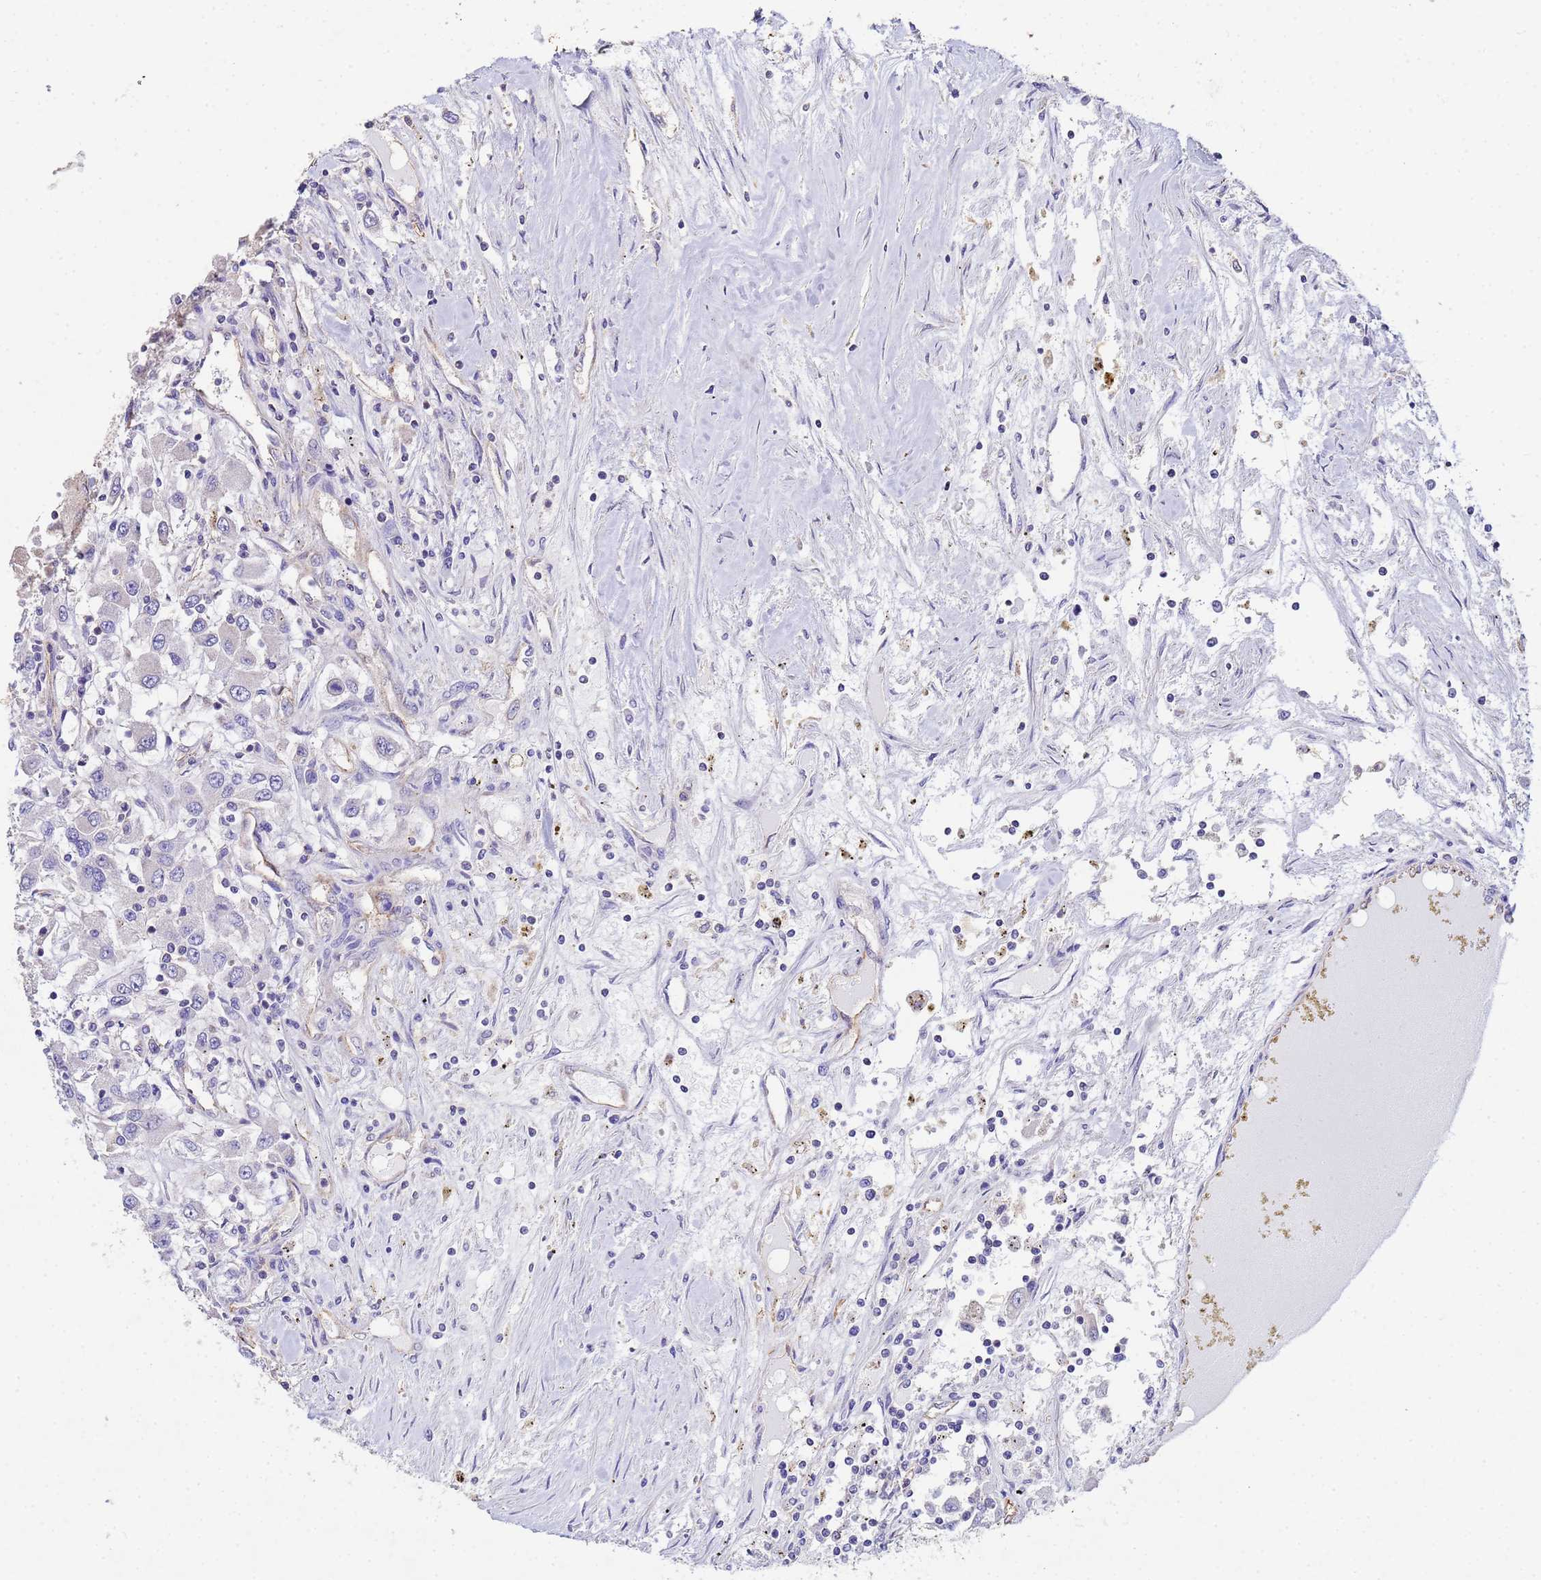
{"staining": {"intensity": "negative", "quantity": "none", "location": "none"}, "tissue": "renal cancer", "cell_type": "Tumor cells", "image_type": "cancer", "snomed": [{"axis": "morphology", "description": "Adenocarcinoma, NOS"}, {"axis": "topography", "description": "Kidney"}], "caption": "Immunohistochemistry (IHC) histopathology image of human adenocarcinoma (renal) stained for a protein (brown), which shows no expression in tumor cells.", "gene": "CDC34", "patient": {"sex": "female", "age": 67}}